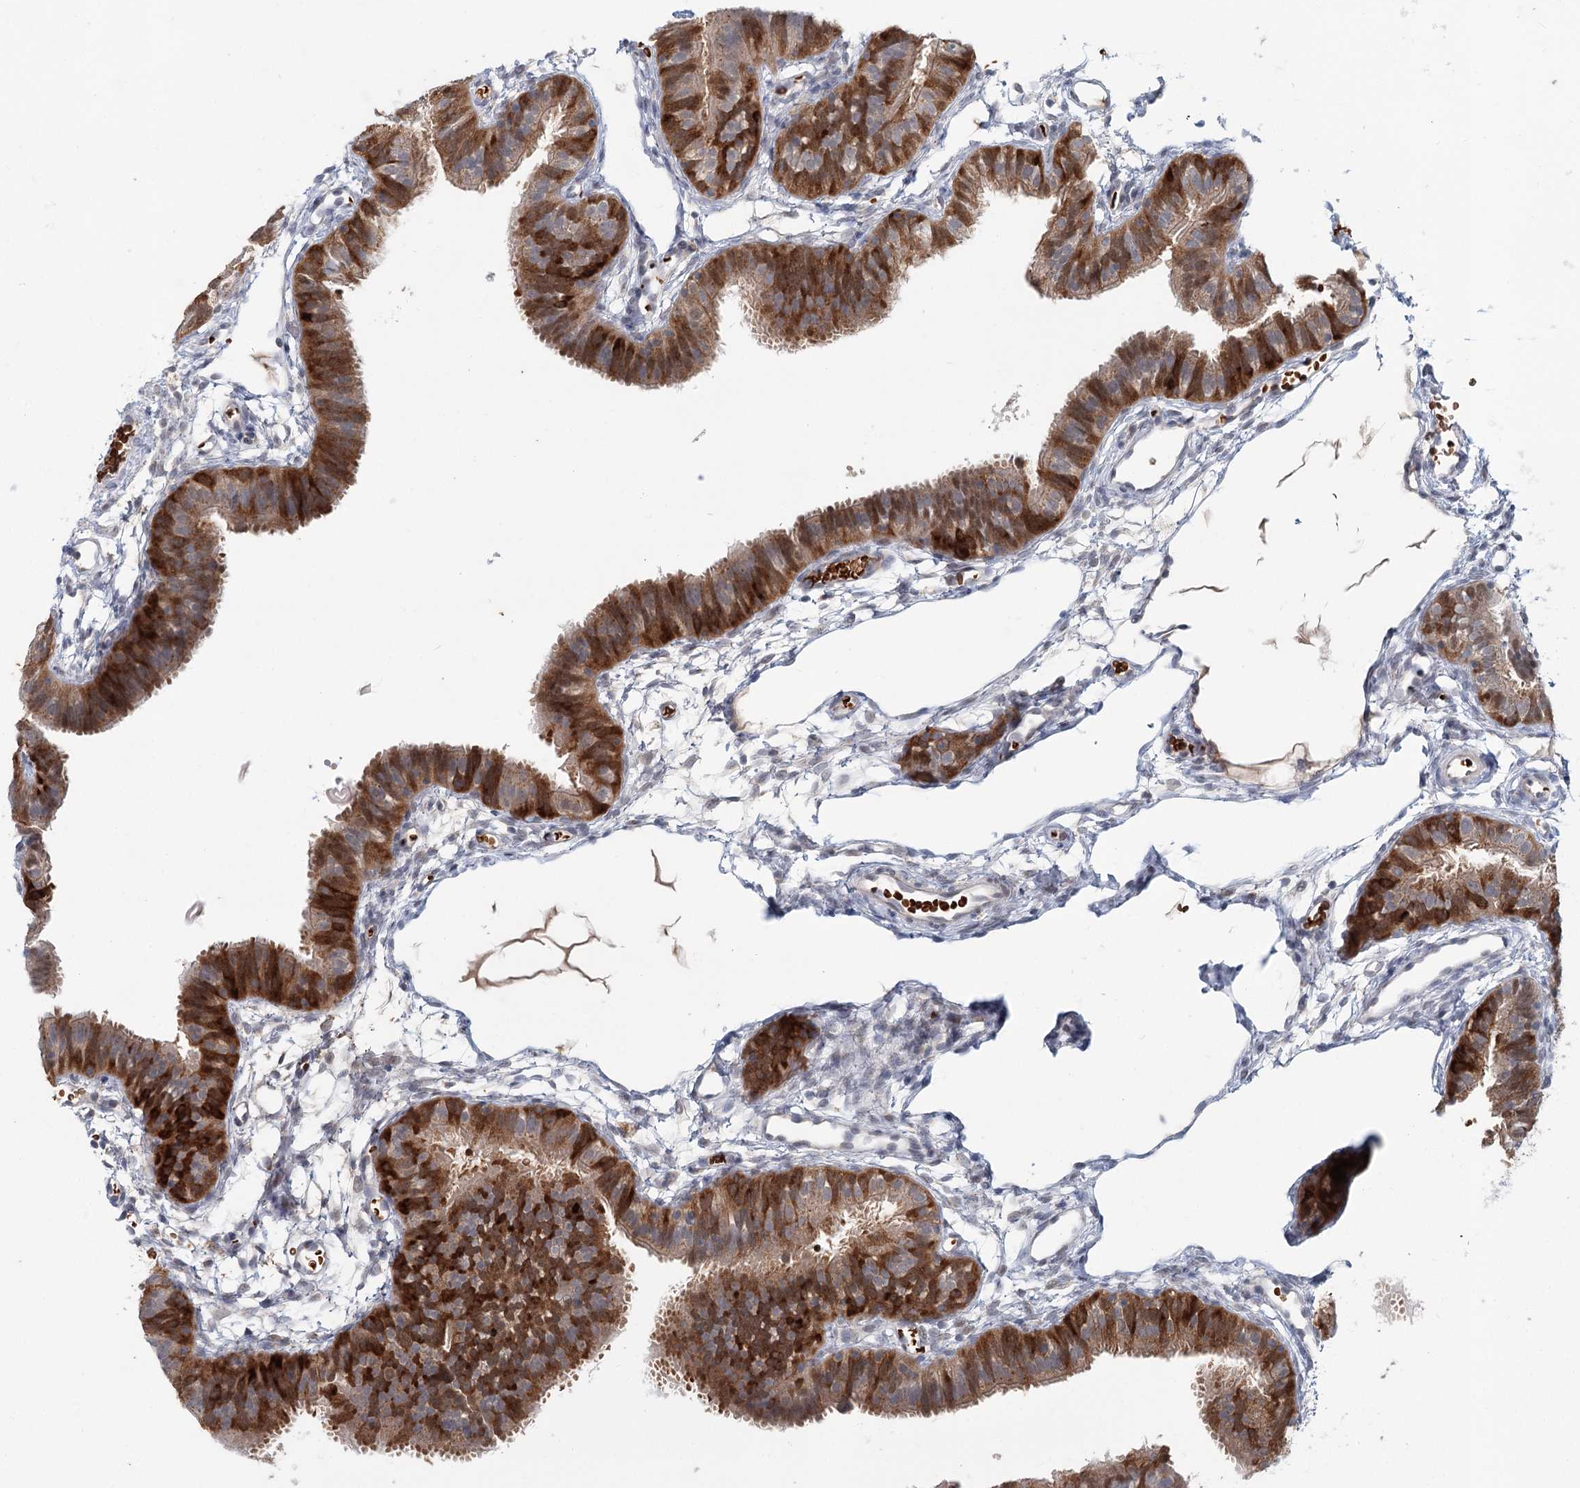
{"staining": {"intensity": "moderate", "quantity": ">75%", "location": "cytoplasmic/membranous,nuclear"}, "tissue": "fallopian tube", "cell_type": "Glandular cells", "image_type": "normal", "snomed": [{"axis": "morphology", "description": "Normal tissue, NOS"}, {"axis": "topography", "description": "Fallopian tube"}], "caption": "Immunohistochemistry micrograph of benign human fallopian tube stained for a protein (brown), which reveals medium levels of moderate cytoplasmic/membranous,nuclear staining in about >75% of glandular cells.", "gene": "ADK", "patient": {"sex": "female", "age": 35}}